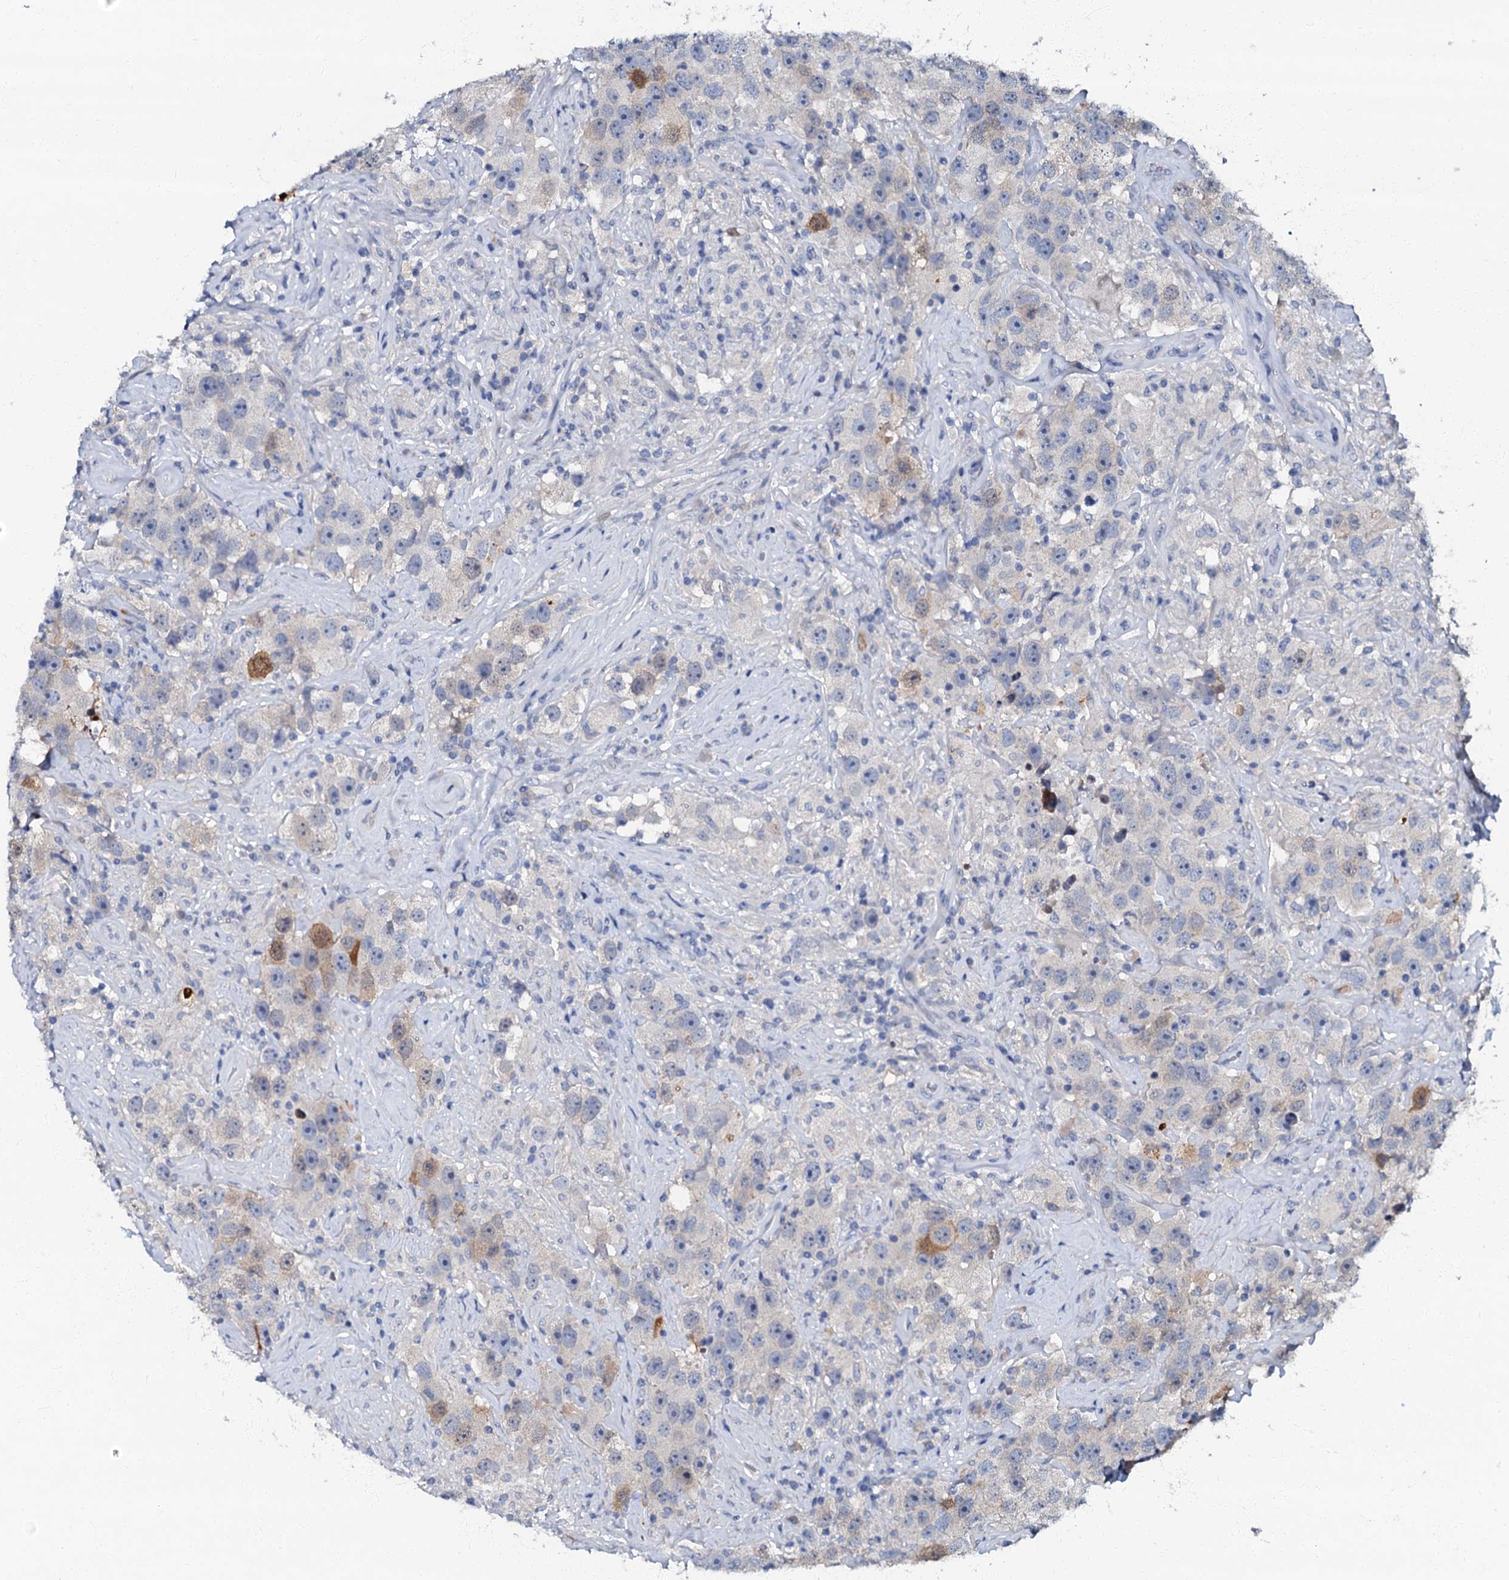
{"staining": {"intensity": "negative", "quantity": "none", "location": "none"}, "tissue": "testis cancer", "cell_type": "Tumor cells", "image_type": "cancer", "snomed": [{"axis": "morphology", "description": "Seminoma, NOS"}, {"axis": "topography", "description": "Testis"}], "caption": "This is an IHC histopathology image of human testis cancer (seminoma). There is no staining in tumor cells.", "gene": "OLAH", "patient": {"sex": "male", "age": 49}}